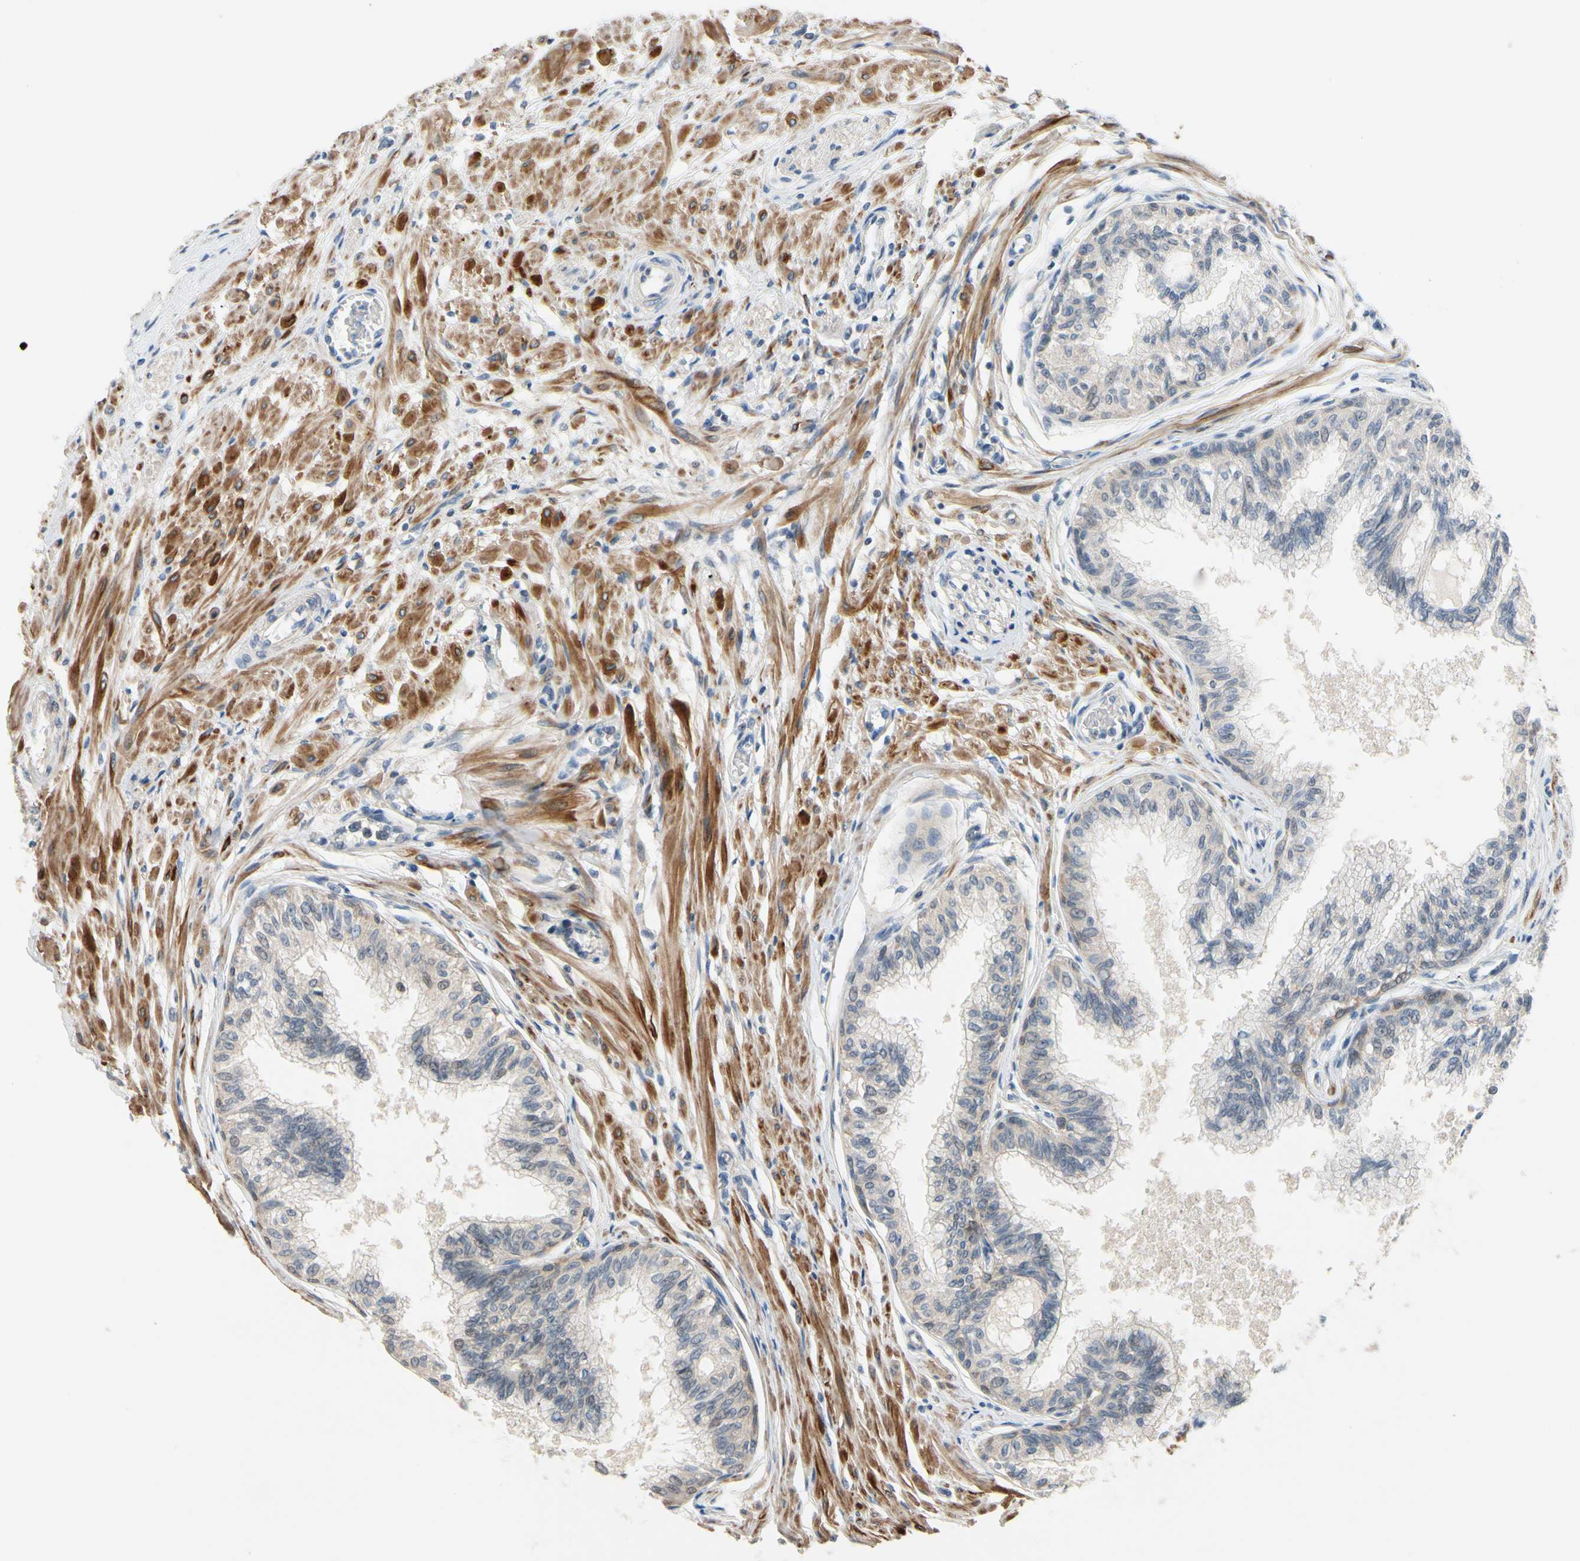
{"staining": {"intensity": "negative", "quantity": "none", "location": "none"}, "tissue": "prostate", "cell_type": "Glandular cells", "image_type": "normal", "snomed": [{"axis": "morphology", "description": "Normal tissue, NOS"}, {"axis": "topography", "description": "Prostate"}, {"axis": "topography", "description": "Seminal veicle"}], "caption": "Immunohistochemical staining of unremarkable prostate demonstrates no significant expression in glandular cells. (DAB (3,3'-diaminobenzidine) IHC, high magnification).", "gene": "SLC27A6", "patient": {"sex": "male", "age": 60}}